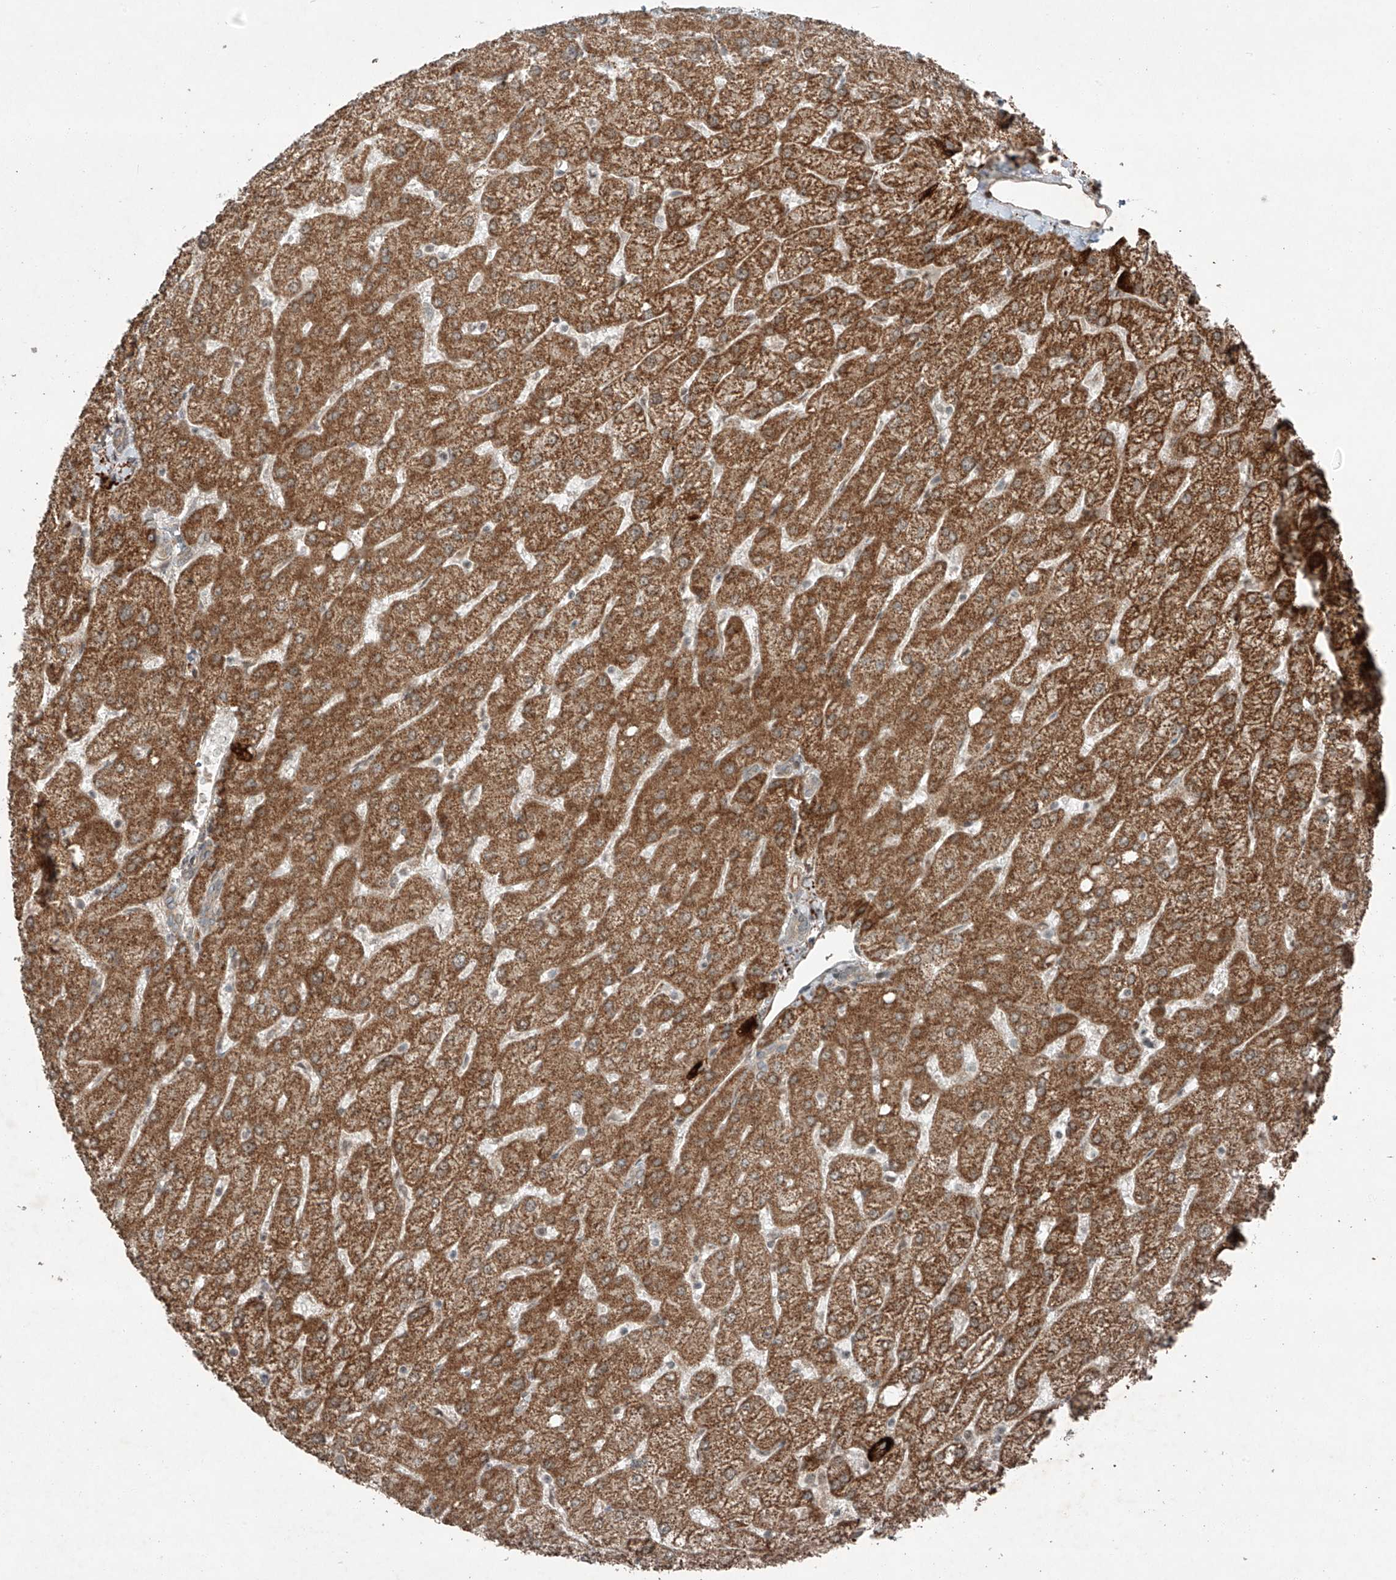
{"staining": {"intensity": "weak", "quantity": "<25%", "location": "cytoplasmic/membranous"}, "tissue": "liver", "cell_type": "Cholangiocytes", "image_type": "normal", "snomed": [{"axis": "morphology", "description": "Normal tissue, NOS"}, {"axis": "topography", "description": "Liver"}], "caption": "Immunohistochemistry (IHC) micrograph of normal liver: human liver stained with DAB demonstrates no significant protein staining in cholangiocytes. (DAB (3,3'-diaminobenzidine) immunohistochemistry visualized using brightfield microscopy, high magnification).", "gene": "ZNF620", "patient": {"sex": "female", "age": 54}}